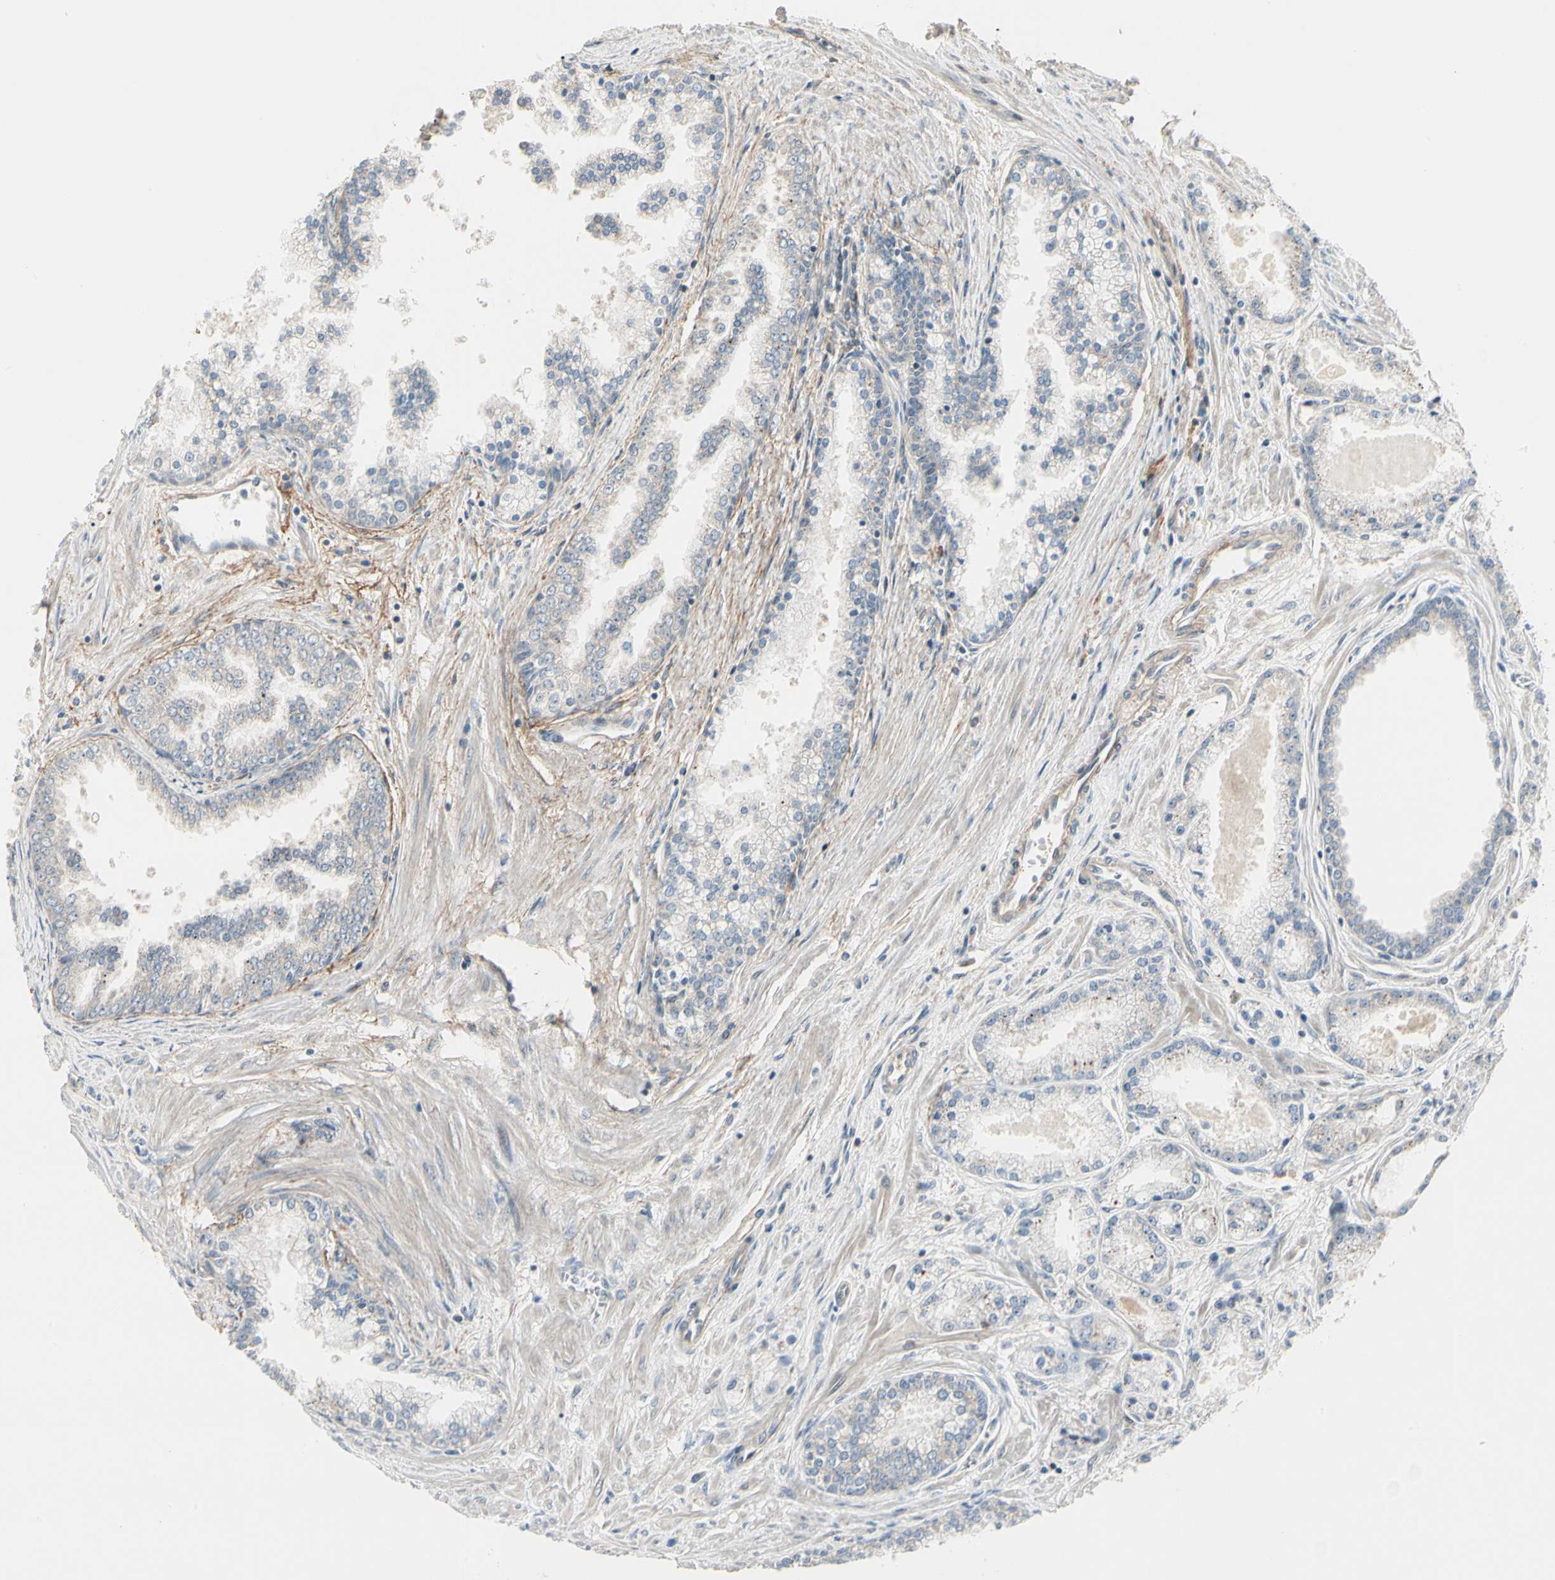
{"staining": {"intensity": "weak", "quantity": ">75%", "location": "cytoplasmic/membranous"}, "tissue": "prostate cancer", "cell_type": "Tumor cells", "image_type": "cancer", "snomed": [{"axis": "morphology", "description": "Adenocarcinoma, High grade"}, {"axis": "topography", "description": "Prostate"}], "caption": "Protein expression analysis of human prostate cancer (adenocarcinoma (high-grade)) reveals weak cytoplasmic/membranous staining in about >75% of tumor cells. (Stains: DAB in brown, nuclei in blue, Microscopy: brightfield microscopy at high magnification).", "gene": "F2R", "patient": {"sex": "male", "age": 61}}